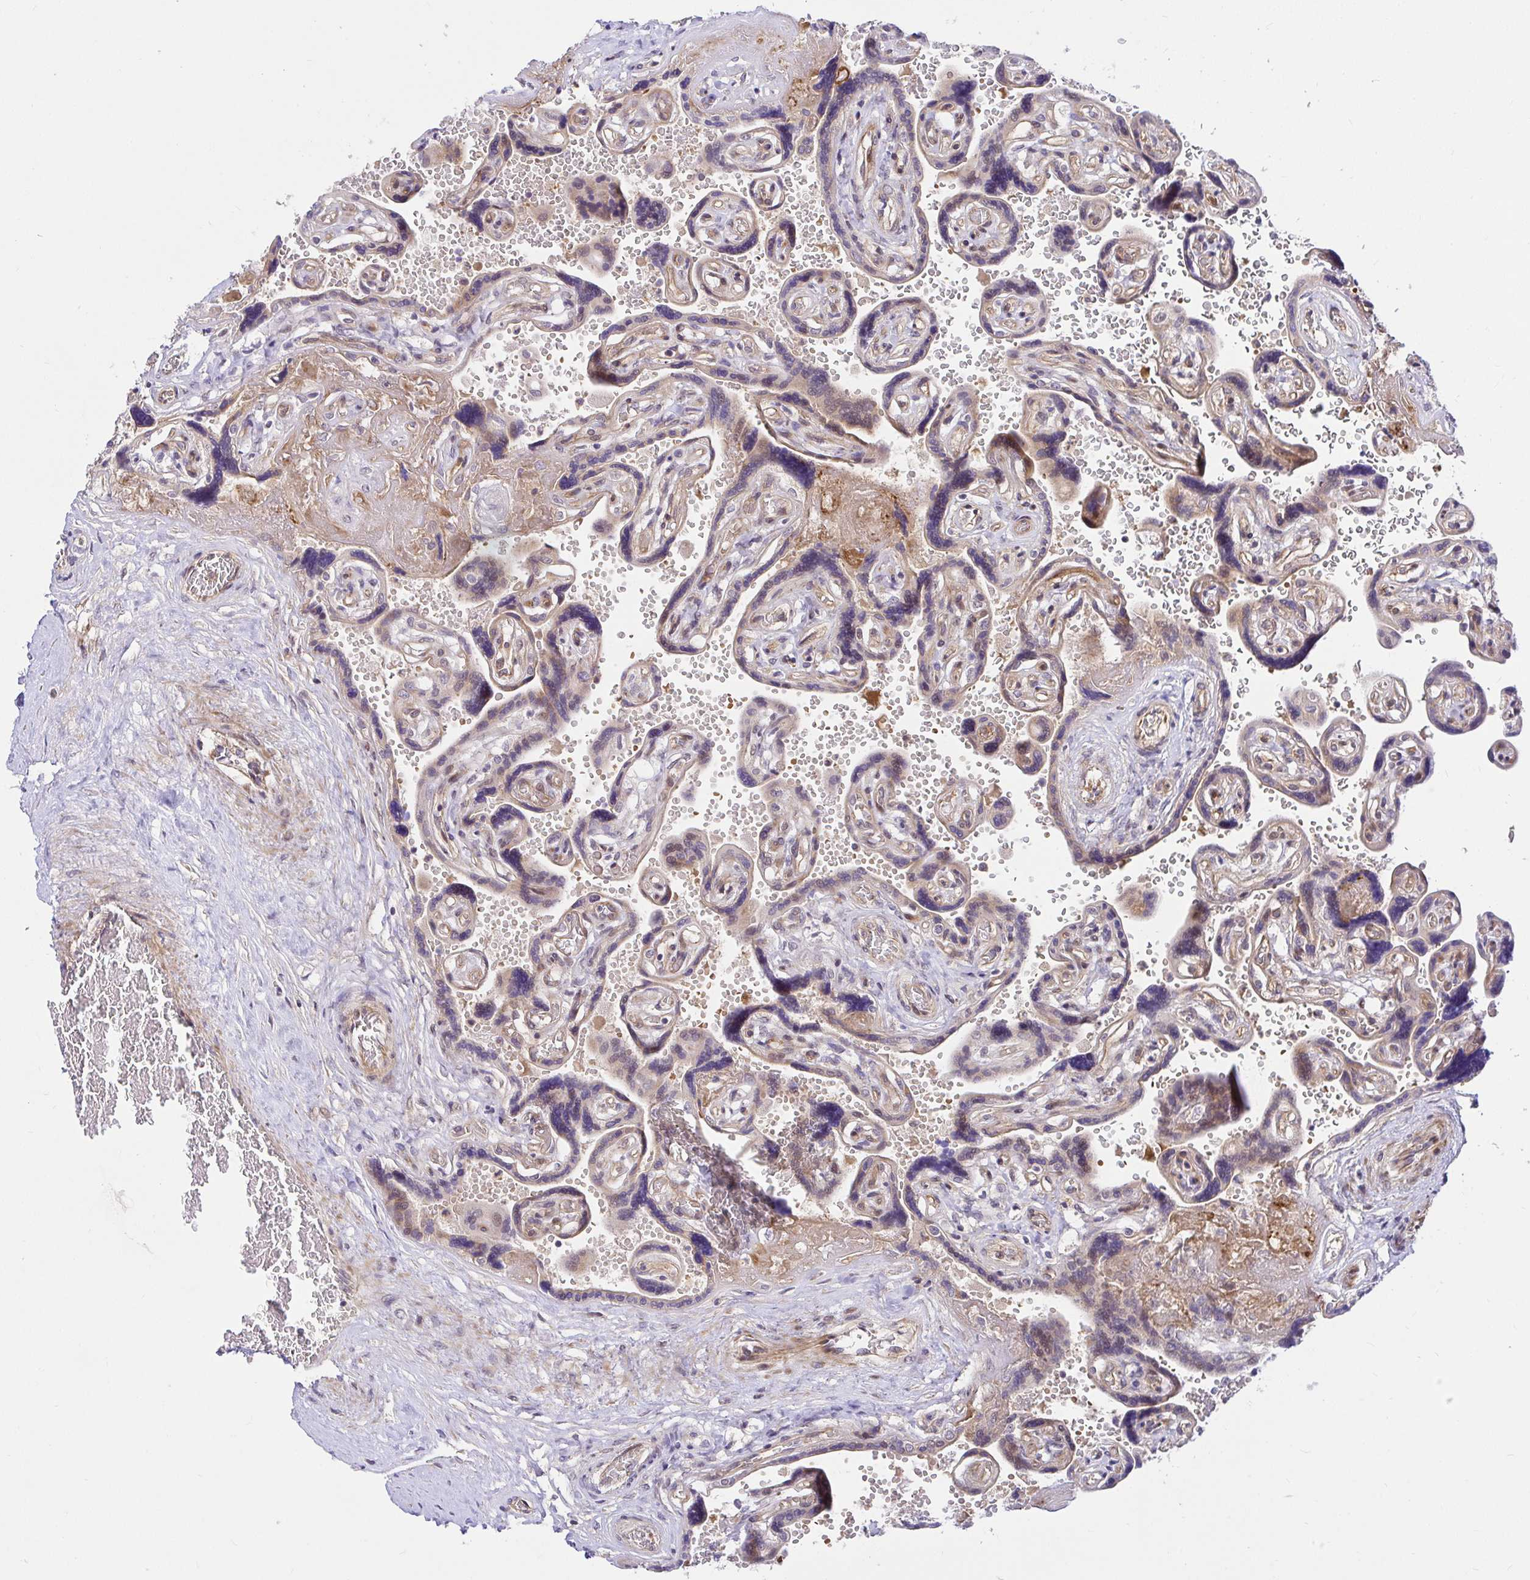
{"staining": {"intensity": "weak", "quantity": "<25%", "location": "cytoplasmic/membranous"}, "tissue": "placenta", "cell_type": "Decidual cells", "image_type": "normal", "snomed": [{"axis": "morphology", "description": "Normal tissue, NOS"}, {"axis": "topography", "description": "Placenta"}], "caption": "This is an immunohistochemistry (IHC) photomicrograph of benign human placenta. There is no staining in decidual cells.", "gene": "TRIM55", "patient": {"sex": "female", "age": 32}}